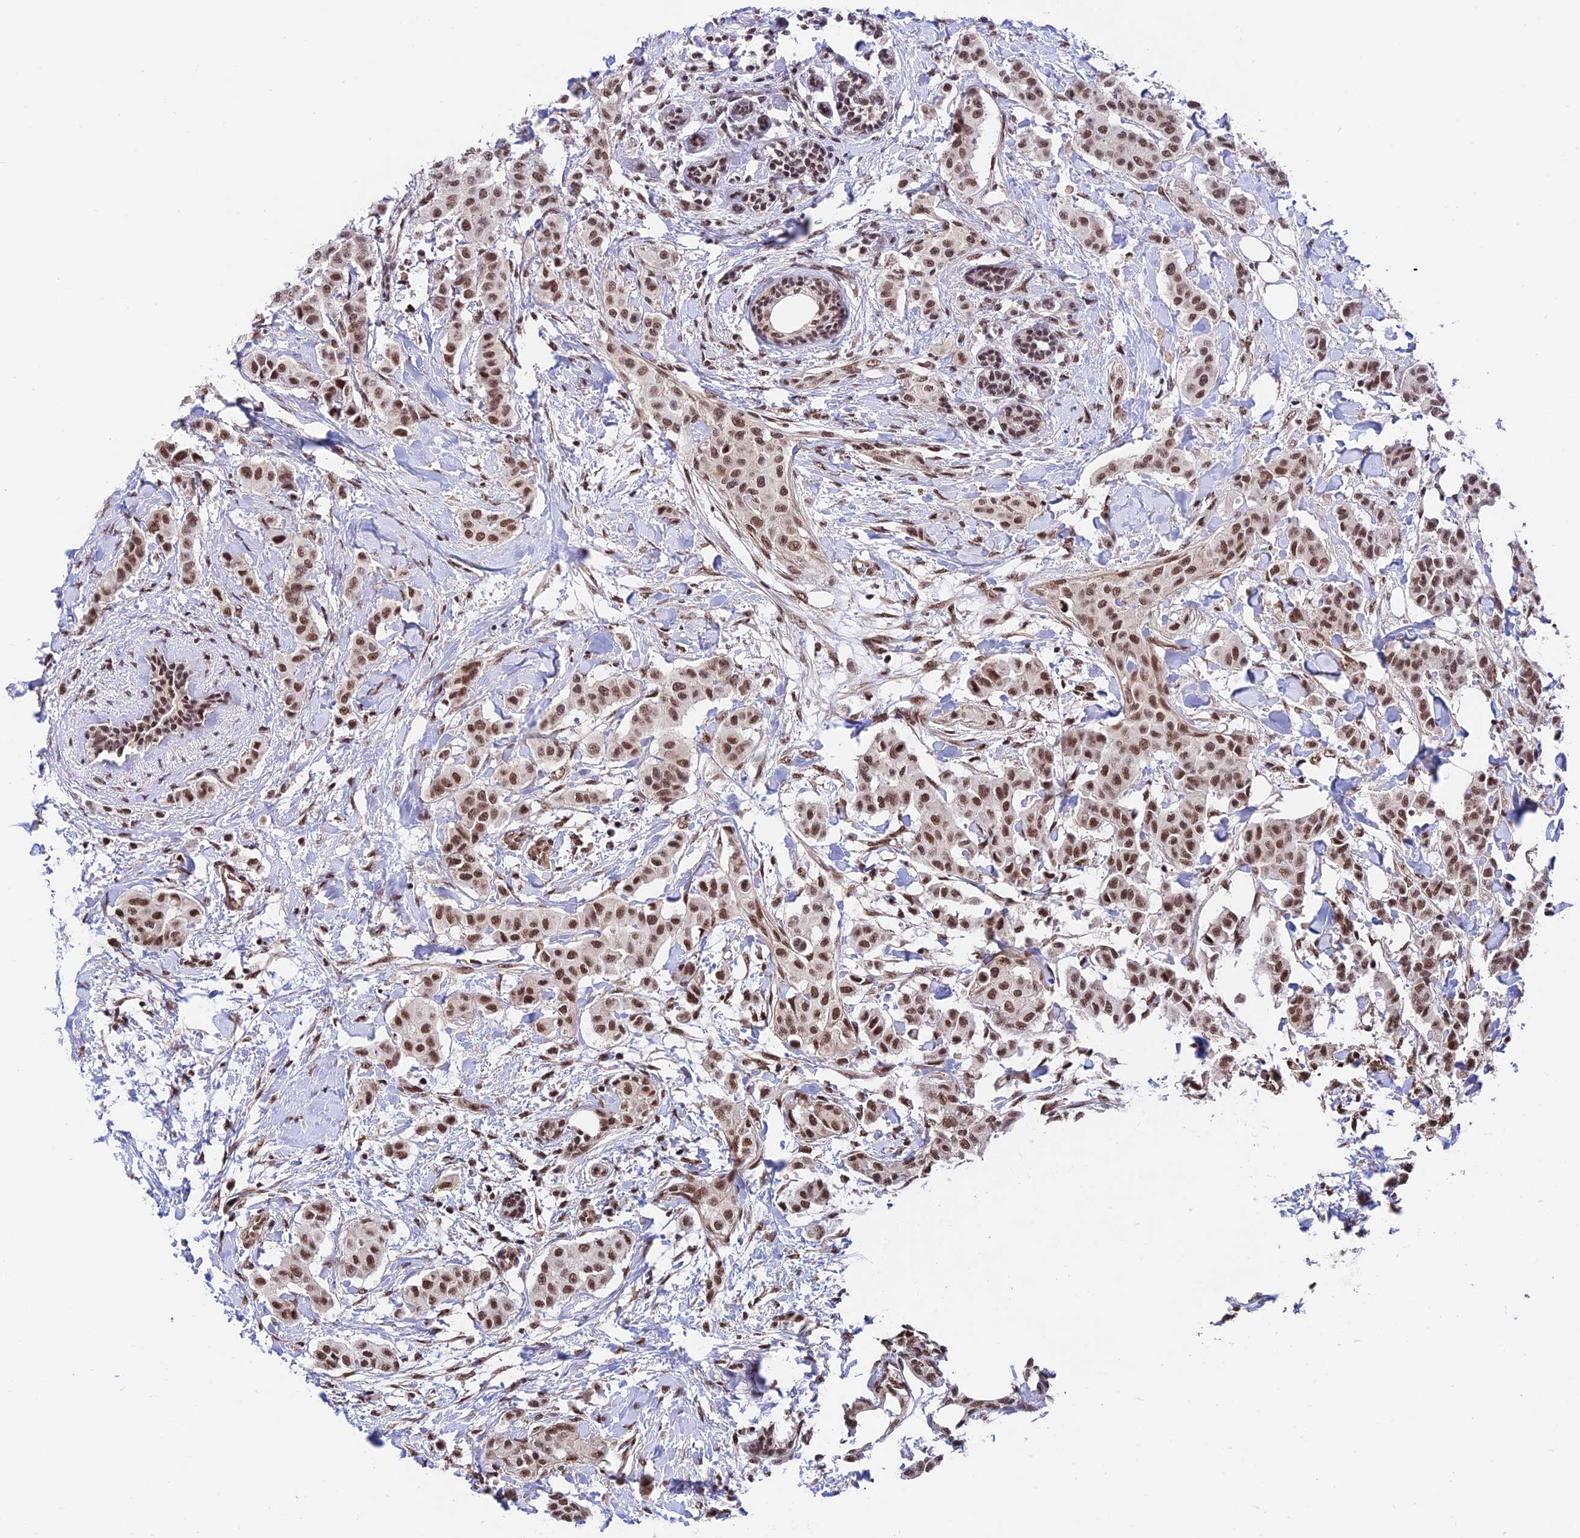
{"staining": {"intensity": "moderate", "quantity": ">75%", "location": "nuclear"}, "tissue": "breast cancer", "cell_type": "Tumor cells", "image_type": "cancer", "snomed": [{"axis": "morphology", "description": "Duct carcinoma"}, {"axis": "topography", "description": "Breast"}], "caption": "Breast cancer (intraductal carcinoma) stained for a protein exhibits moderate nuclear positivity in tumor cells.", "gene": "RBM42", "patient": {"sex": "female", "age": 40}}